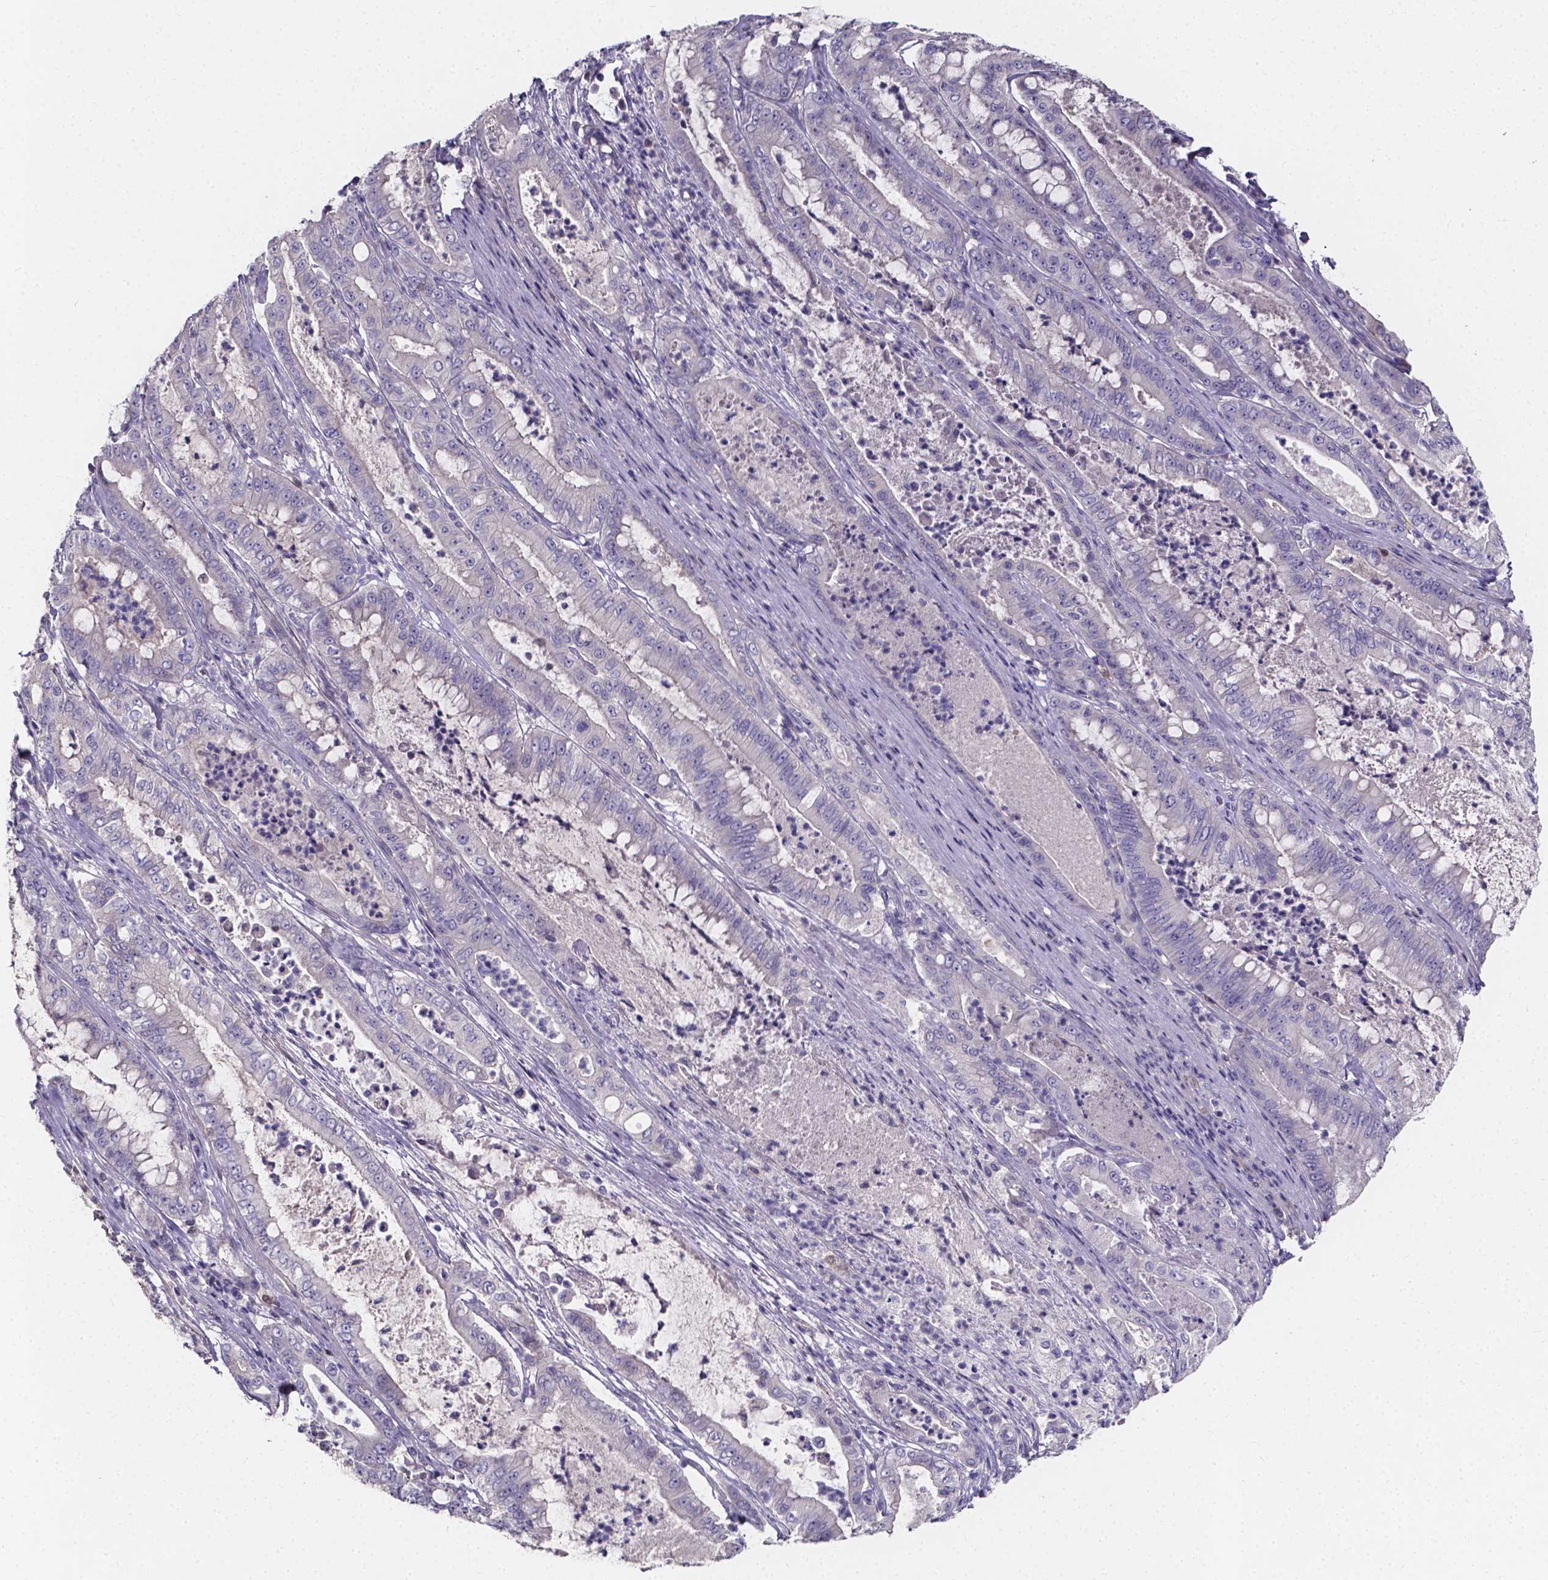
{"staining": {"intensity": "negative", "quantity": "none", "location": "none"}, "tissue": "pancreatic cancer", "cell_type": "Tumor cells", "image_type": "cancer", "snomed": [{"axis": "morphology", "description": "Adenocarcinoma, NOS"}, {"axis": "topography", "description": "Pancreas"}], "caption": "Tumor cells show no significant positivity in adenocarcinoma (pancreatic).", "gene": "THEMIS", "patient": {"sex": "male", "age": 71}}